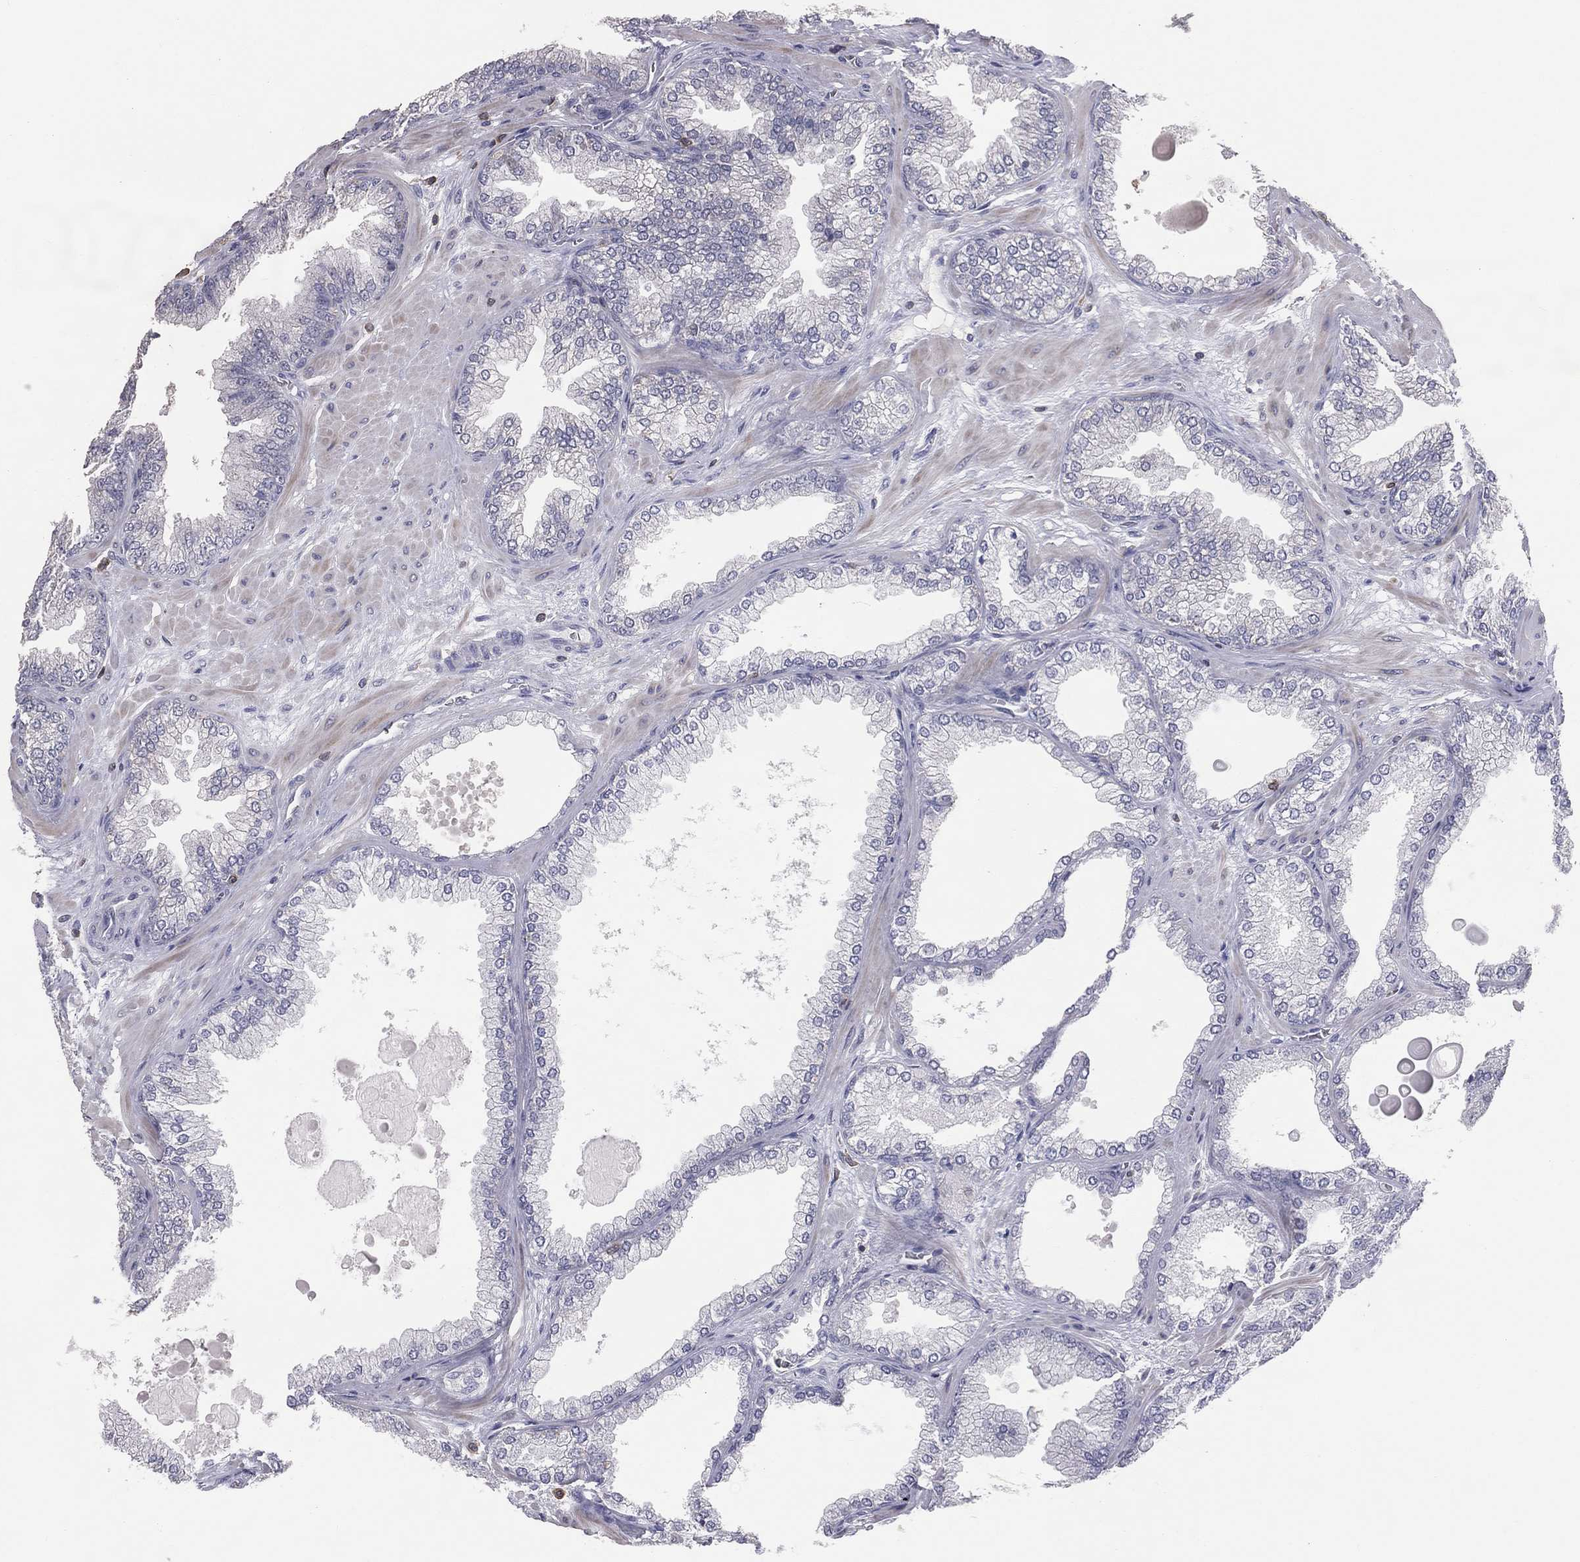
{"staining": {"intensity": "negative", "quantity": "none", "location": "none"}, "tissue": "prostate cancer", "cell_type": "Tumor cells", "image_type": "cancer", "snomed": [{"axis": "morphology", "description": "Adenocarcinoma, Low grade"}, {"axis": "topography", "description": "Prostate"}], "caption": "DAB (3,3'-diaminobenzidine) immunohistochemical staining of human prostate low-grade adenocarcinoma displays no significant expression in tumor cells.", "gene": "PSTPIP1", "patient": {"sex": "male", "age": 72}}